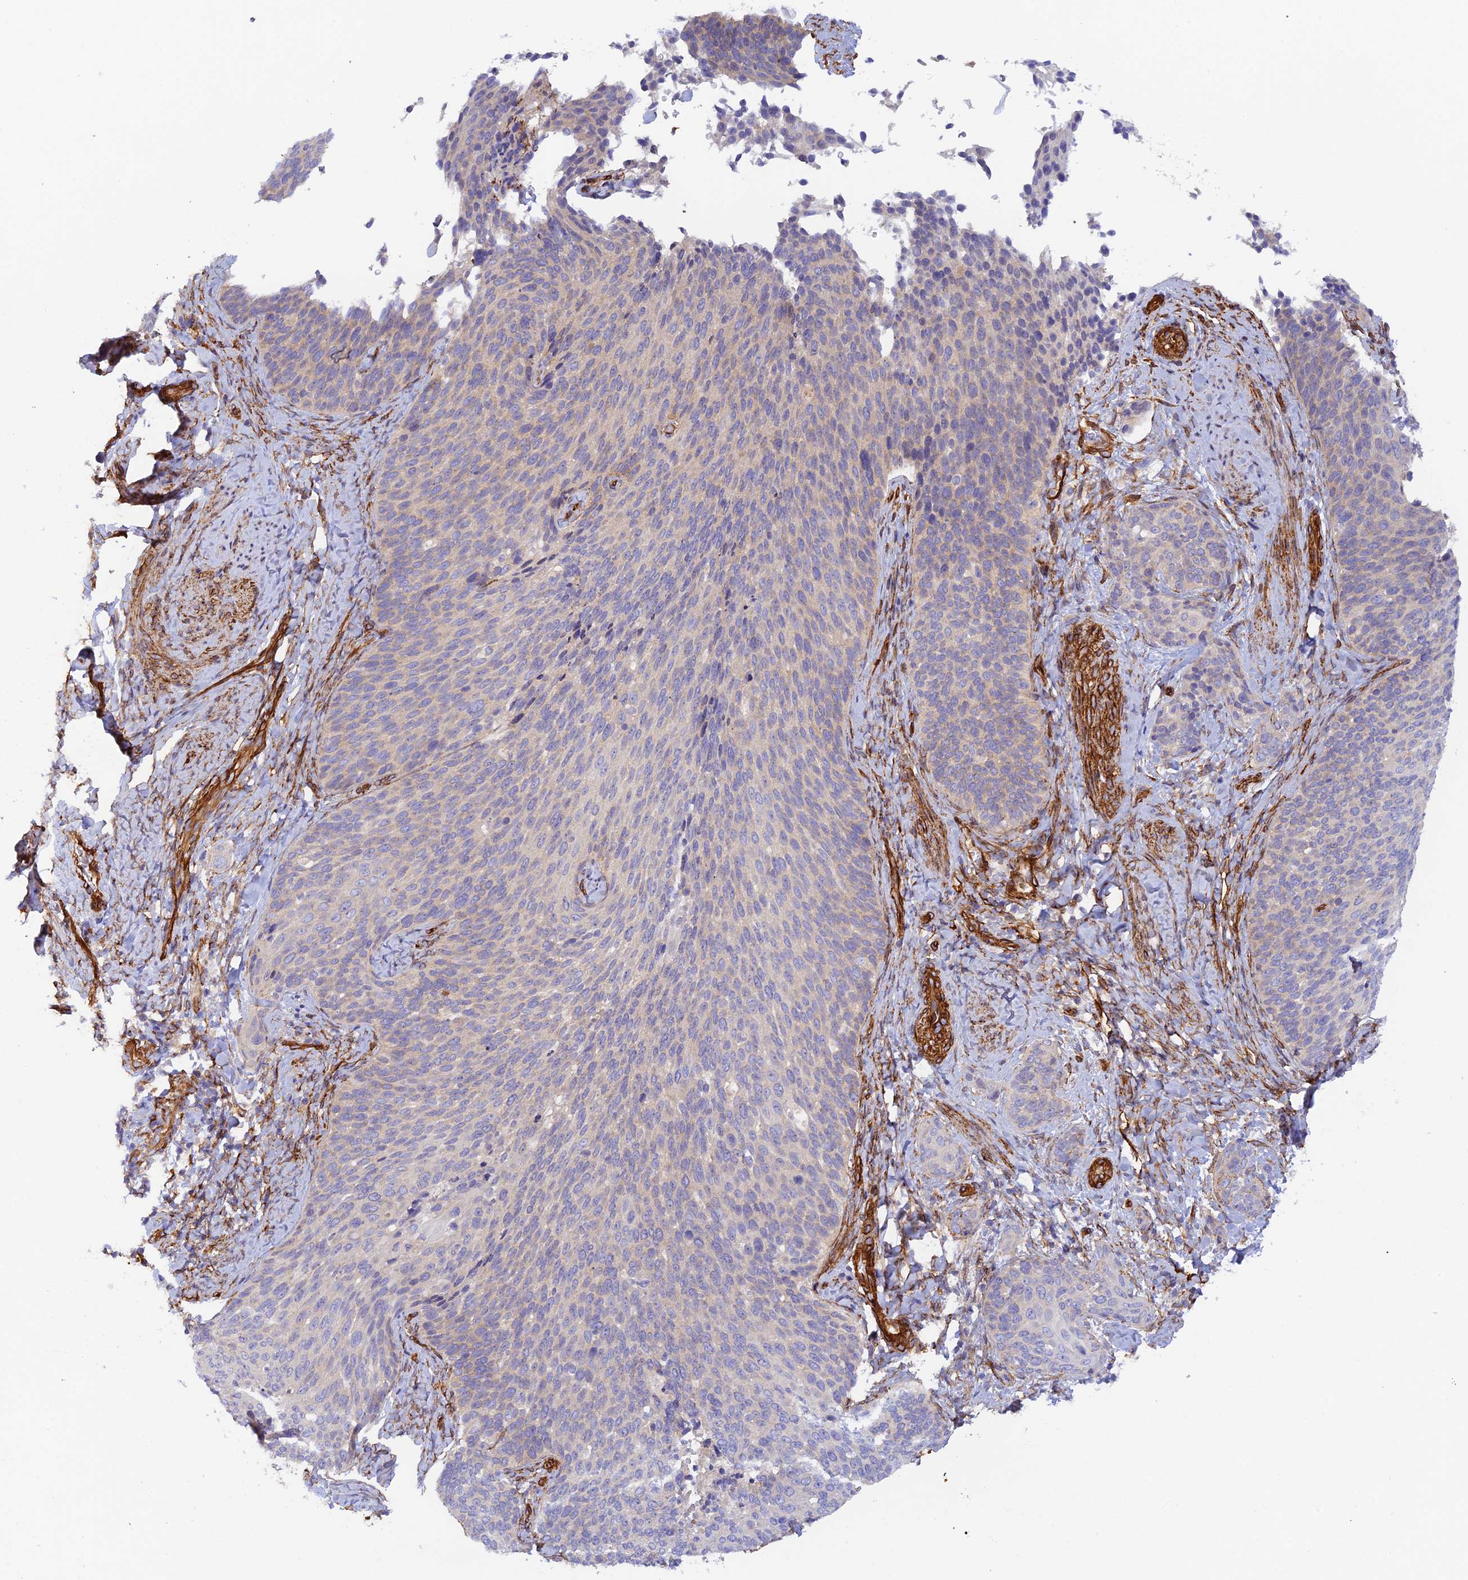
{"staining": {"intensity": "weak", "quantity": "<25%", "location": "cytoplasmic/membranous"}, "tissue": "cervical cancer", "cell_type": "Tumor cells", "image_type": "cancer", "snomed": [{"axis": "morphology", "description": "Squamous cell carcinoma, NOS"}, {"axis": "topography", "description": "Cervix"}], "caption": "Cervical squamous cell carcinoma was stained to show a protein in brown. There is no significant expression in tumor cells.", "gene": "MYO9A", "patient": {"sex": "female", "age": 50}}